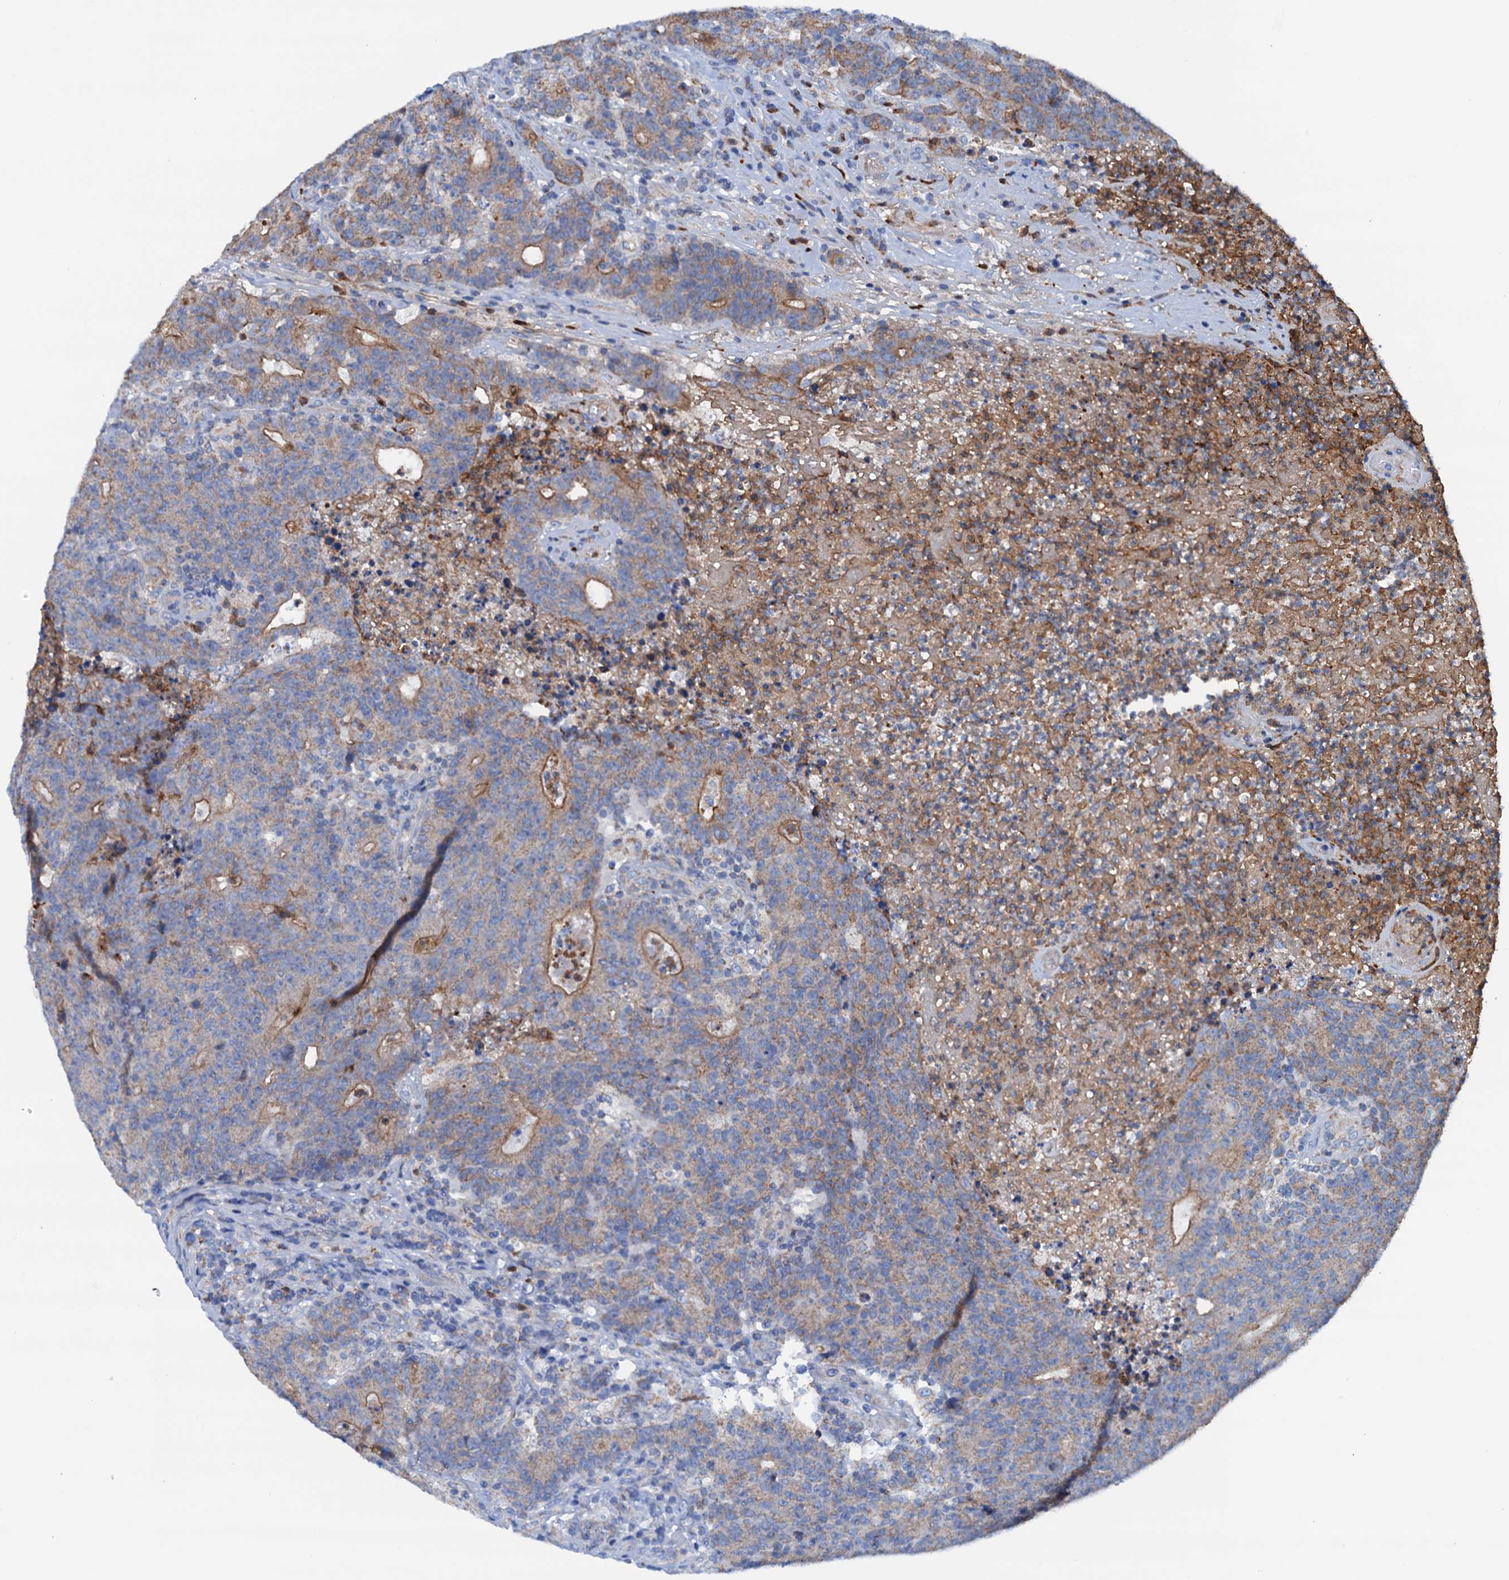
{"staining": {"intensity": "moderate", "quantity": "25%-75%", "location": "cytoplasmic/membranous"}, "tissue": "colorectal cancer", "cell_type": "Tumor cells", "image_type": "cancer", "snomed": [{"axis": "morphology", "description": "Adenocarcinoma, NOS"}, {"axis": "topography", "description": "Colon"}], "caption": "A medium amount of moderate cytoplasmic/membranous expression is present in about 25%-75% of tumor cells in colorectal adenocarcinoma tissue.", "gene": "RASSF9", "patient": {"sex": "female", "age": 75}}